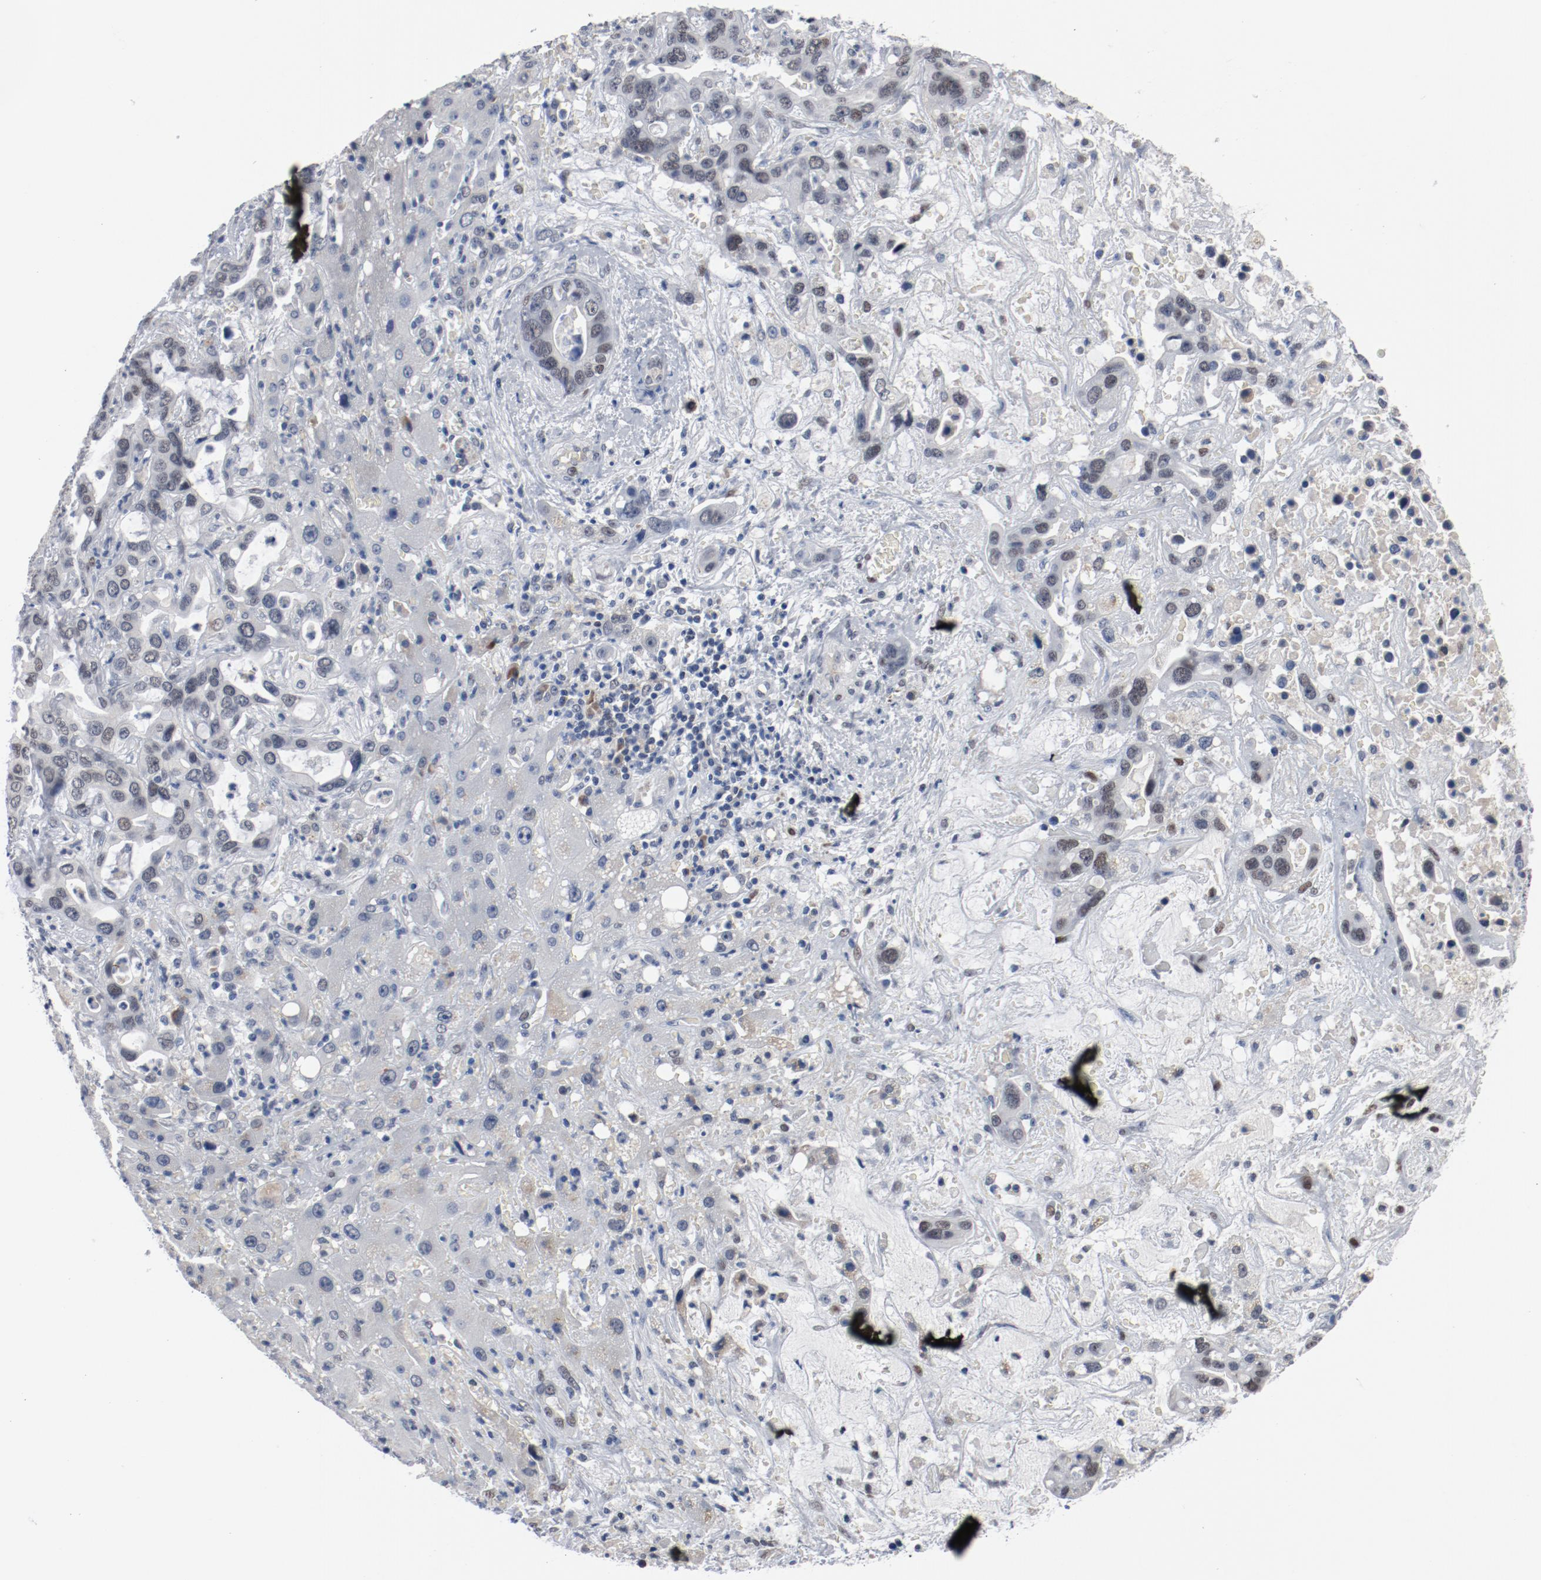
{"staining": {"intensity": "negative", "quantity": "none", "location": "none"}, "tissue": "liver cancer", "cell_type": "Tumor cells", "image_type": "cancer", "snomed": [{"axis": "morphology", "description": "Cholangiocarcinoma"}, {"axis": "topography", "description": "Liver"}], "caption": "An image of human liver cancer (cholangiocarcinoma) is negative for staining in tumor cells. (DAB immunohistochemistry (IHC) with hematoxylin counter stain).", "gene": "FOXP1", "patient": {"sex": "female", "age": 65}}